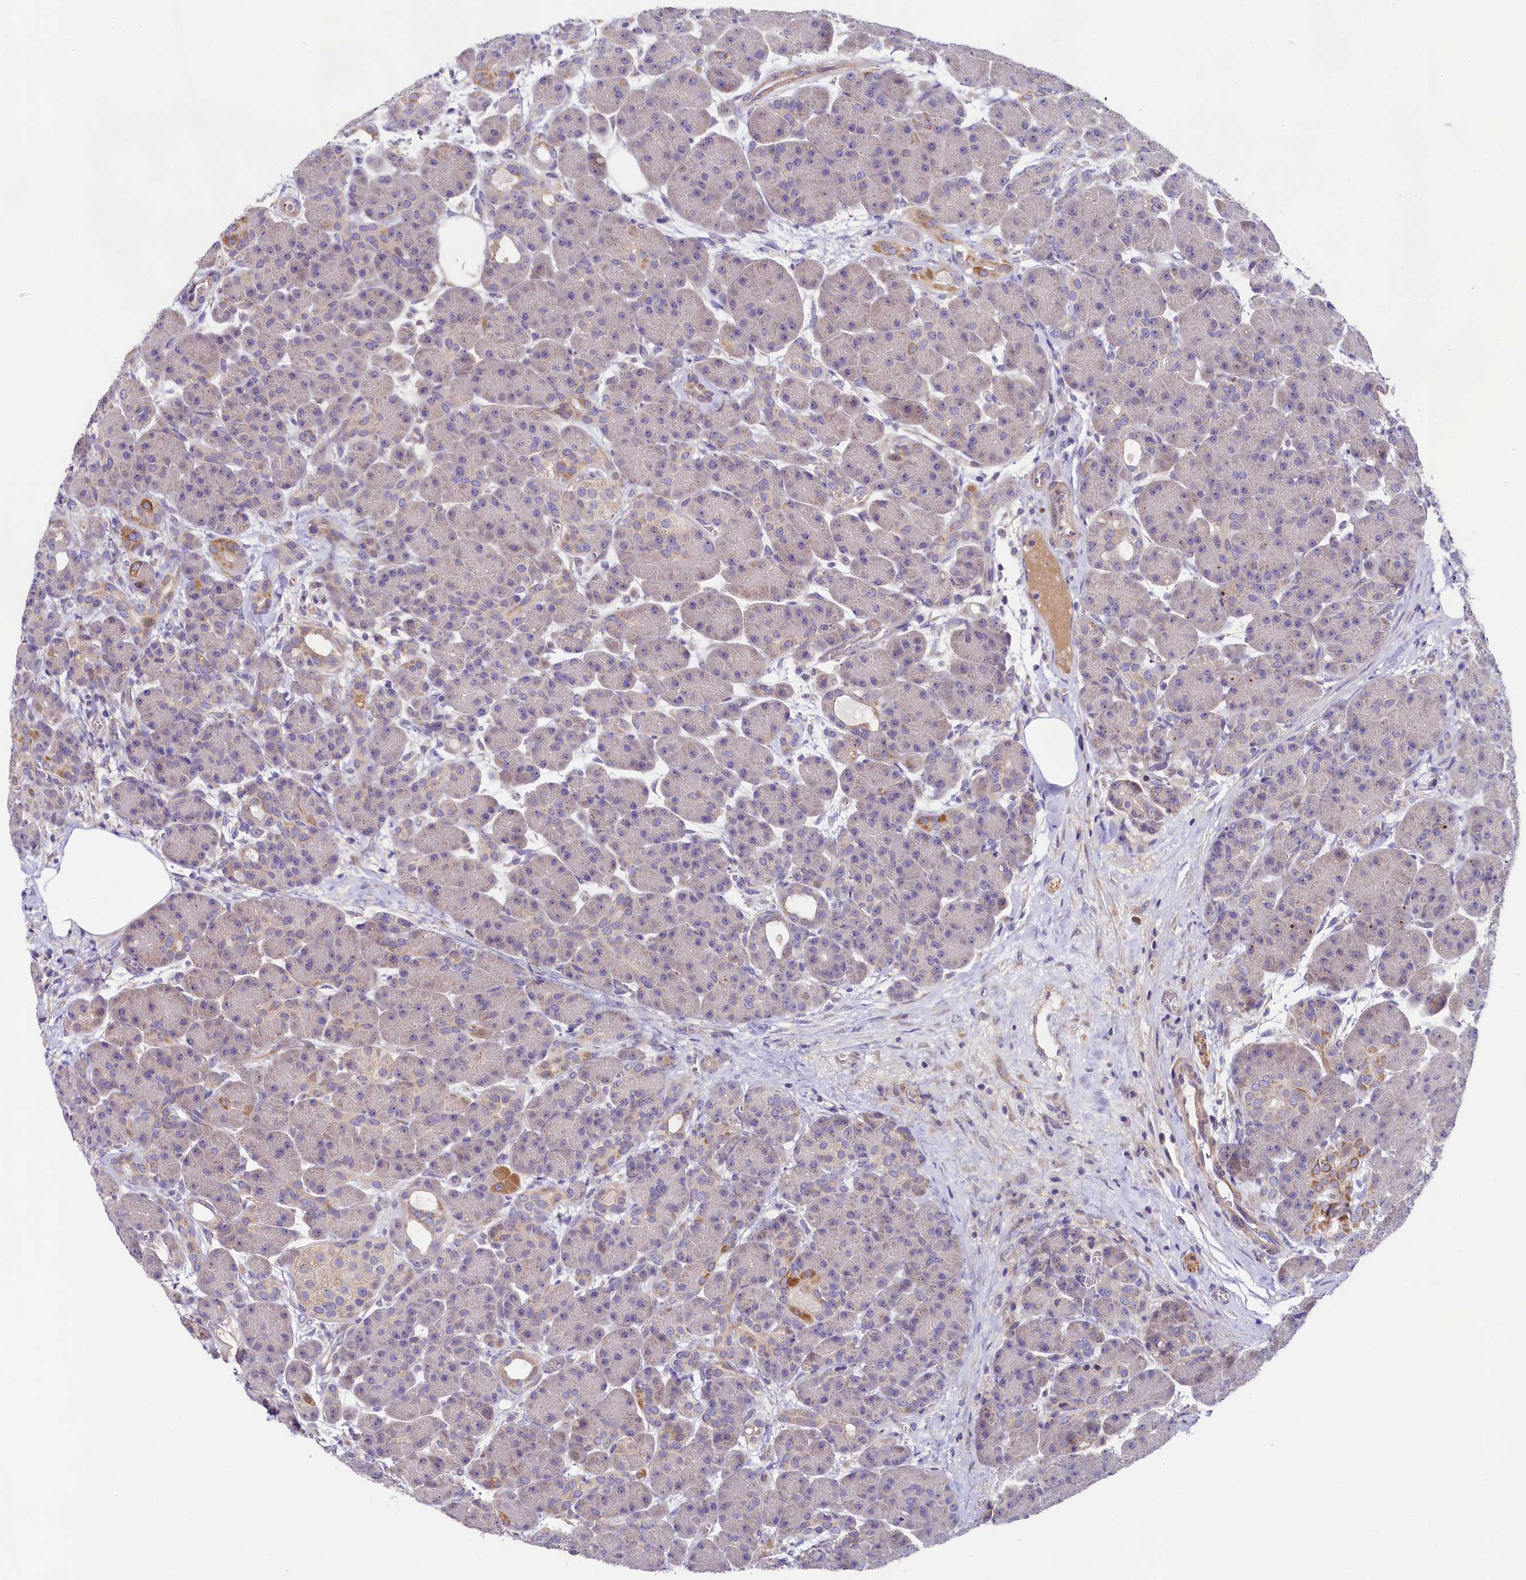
{"staining": {"intensity": "moderate", "quantity": "<25%", "location": "cytoplasmic/membranous"}, "tissue": "pancreas", "cell_type": "Exocrine glandular cells", "image_type": "normal", "snomed": [{"axis": "morphology", "description": "Normal tissue, NOS"}, {"axis": "topography", "description": "Pancreas"}], "caption": "DAB immunohistochemical staining of benign human pancreas exhibits moderate cytoplasmic/membranous protein positivity in about <25% of exocrine glandular cells. The protein of interest is stained brown, and the nuclei are stained in blue (DAB (3,3'-diaminobenzidine) IHC with brightfield microscopy, high magnification).", "gene": "FXYD6", "patient": {"sex": "male", "age": 63}}